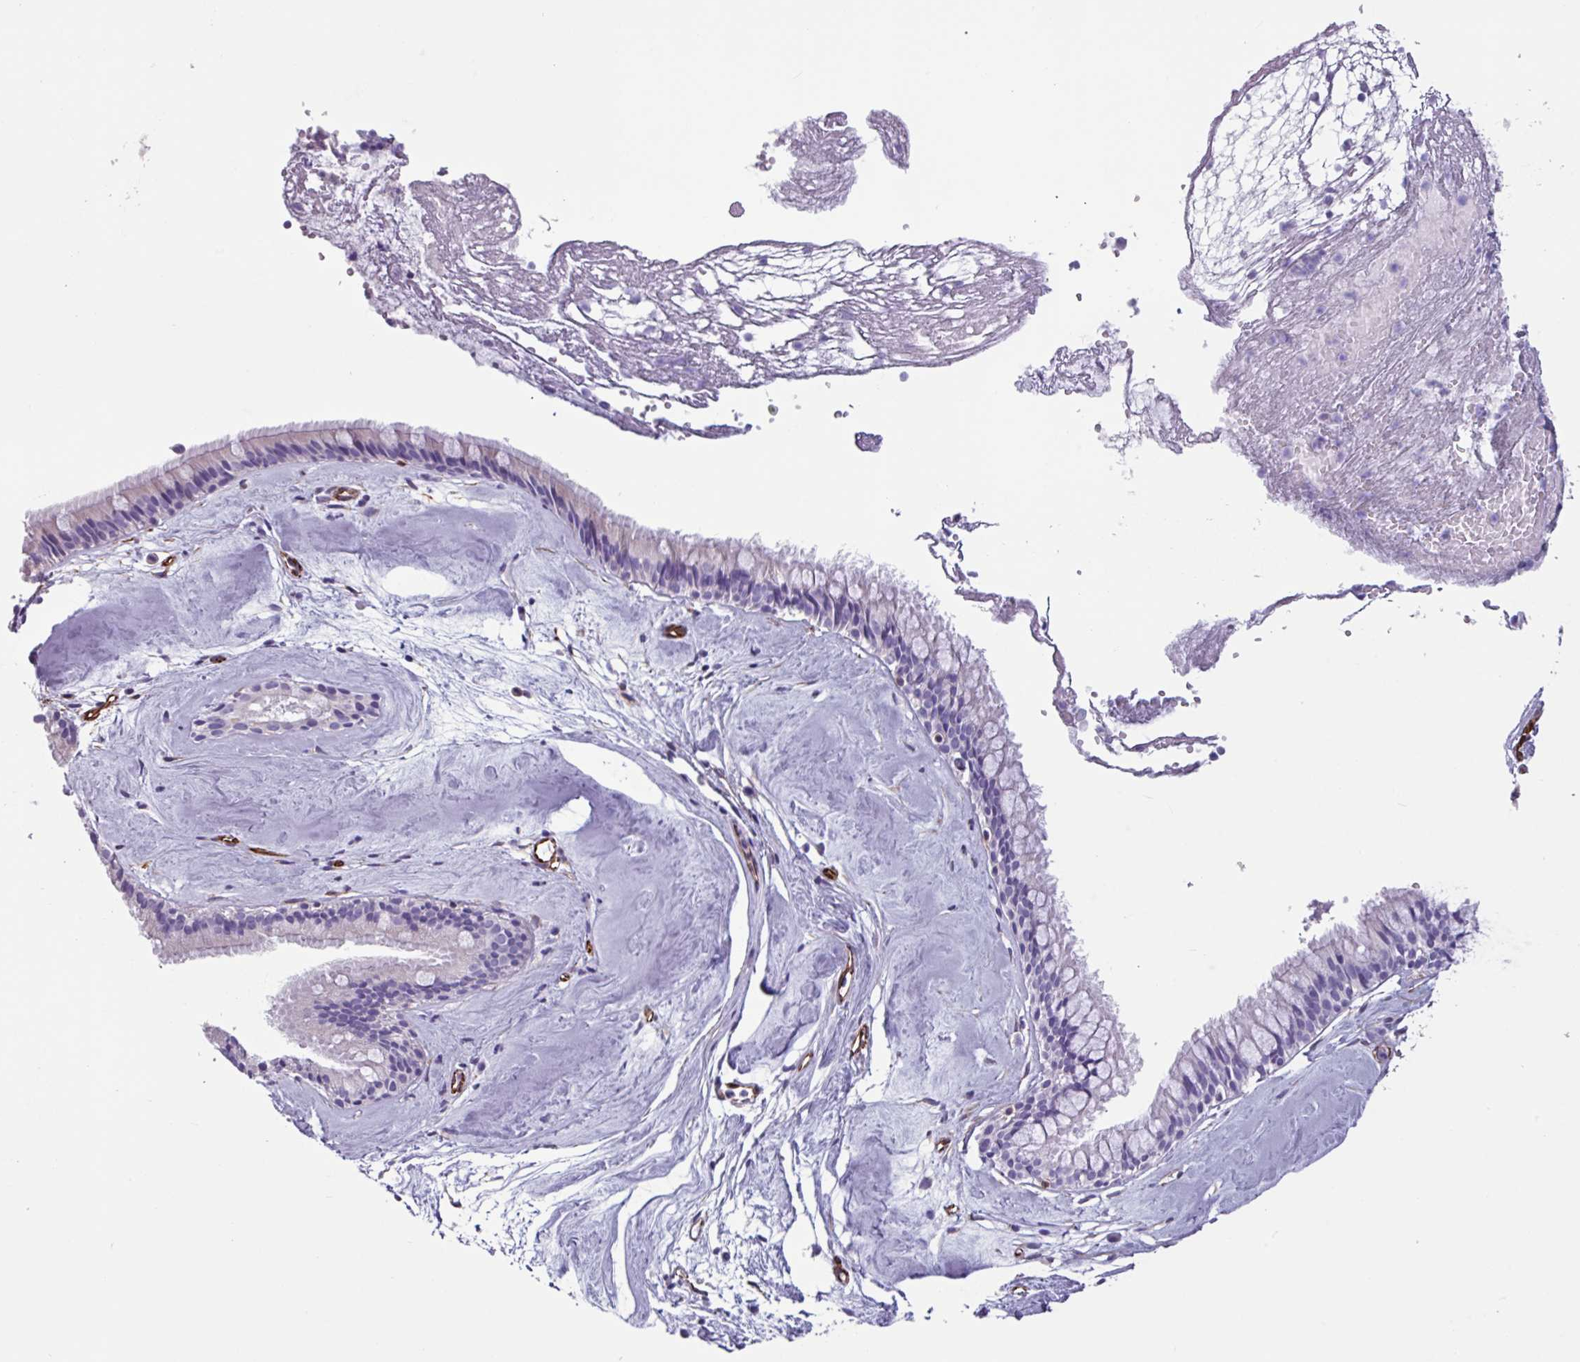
{"staining": {"intensity": "negative", "quantity": "none", "location": "none"}, "tissue": "nasopharynx", "cell_type": "Respiratory epithelial cells", "image_type": "normal", "snomed": [{"axis": "morphology", "description": "Normal tissue, NOS"}, {"axis": "topography", "description": "Nasopharynx"}], "caption": "IHC of normal nasopharynx demonstrates no positivity in respiratory epithelial cells.", "gene": "BTD", "patient": {"sex": "male", "age": 65}}